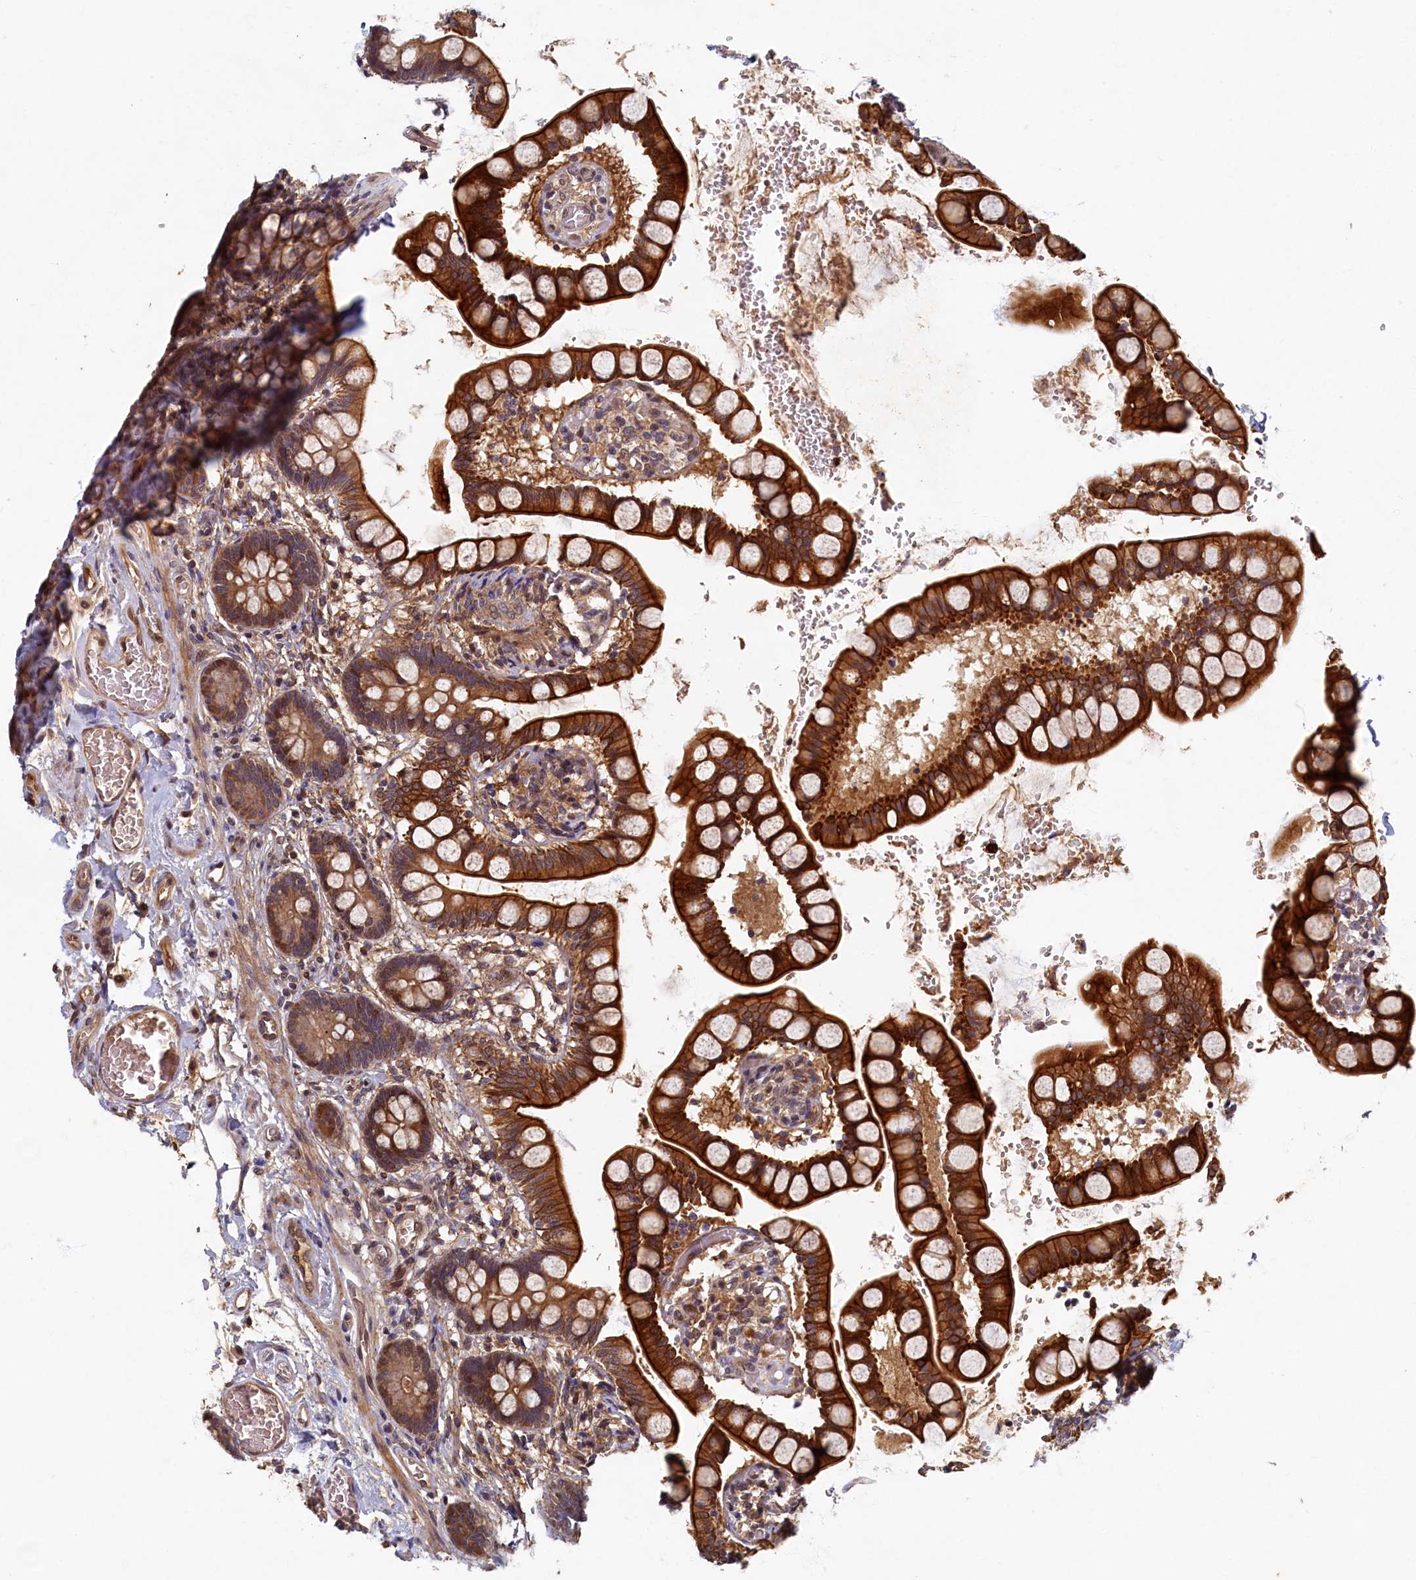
{"staining": {"intensity": "strong", "quantity": ">75%", "location": "cytoplasmic/membranous"}, "tissue": "small intestine", "cell_type": "Glandular cells", "image_type": "normal", "snomed": [{"axis": "morphology", "description": "Normal tissue, NOS"}, {"axis": "topography", "description": "Small intestine"}], "caption": "A high-resolution image shows immunohistochemistry staining of benign small intestine, which exhibits strong cytoplasmic/membranous expression in about >75% of glandular cells.", "gene": "LCMT2", "patient": {"sex": "male", "age": 52}}